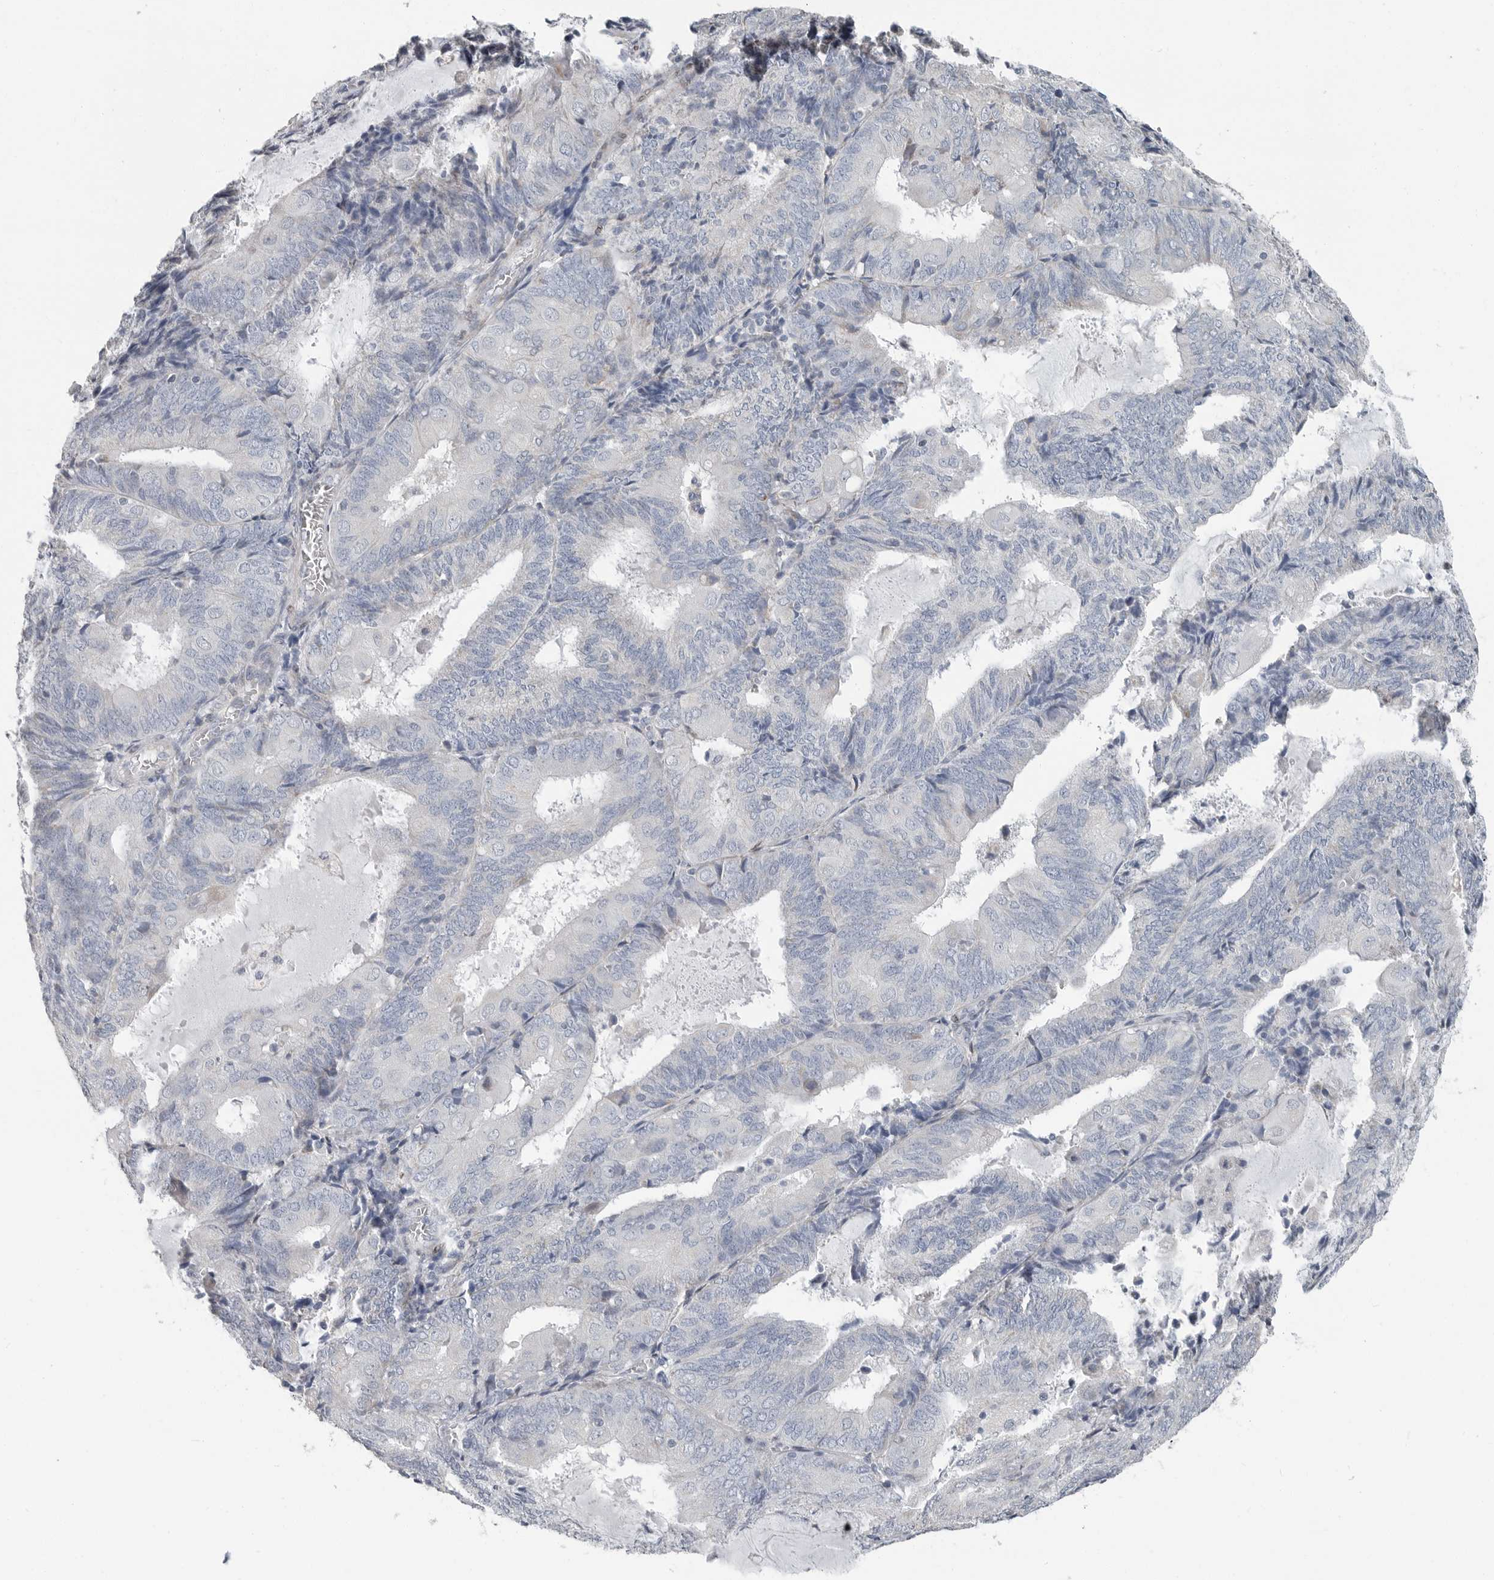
{"staining": {"intensity": "negative", "quantity": "none", "location": "none"}, "tissue": "endometrial cancer", "cell_type": "Tumor cells", "image_type": "cancer", "snomed": [{"axis": "morphology", "description": "Adenocarcinoma, NOS"}, {"axis": "topography", "description": "Endometrium"}], "caption": "Human endometrial cancer (adenocarcinoma) stained for a protein using IHC demonstrates no expression in tumor cells.", "gene": "PLN", "patient": {"sex": "female", "age": 81}}